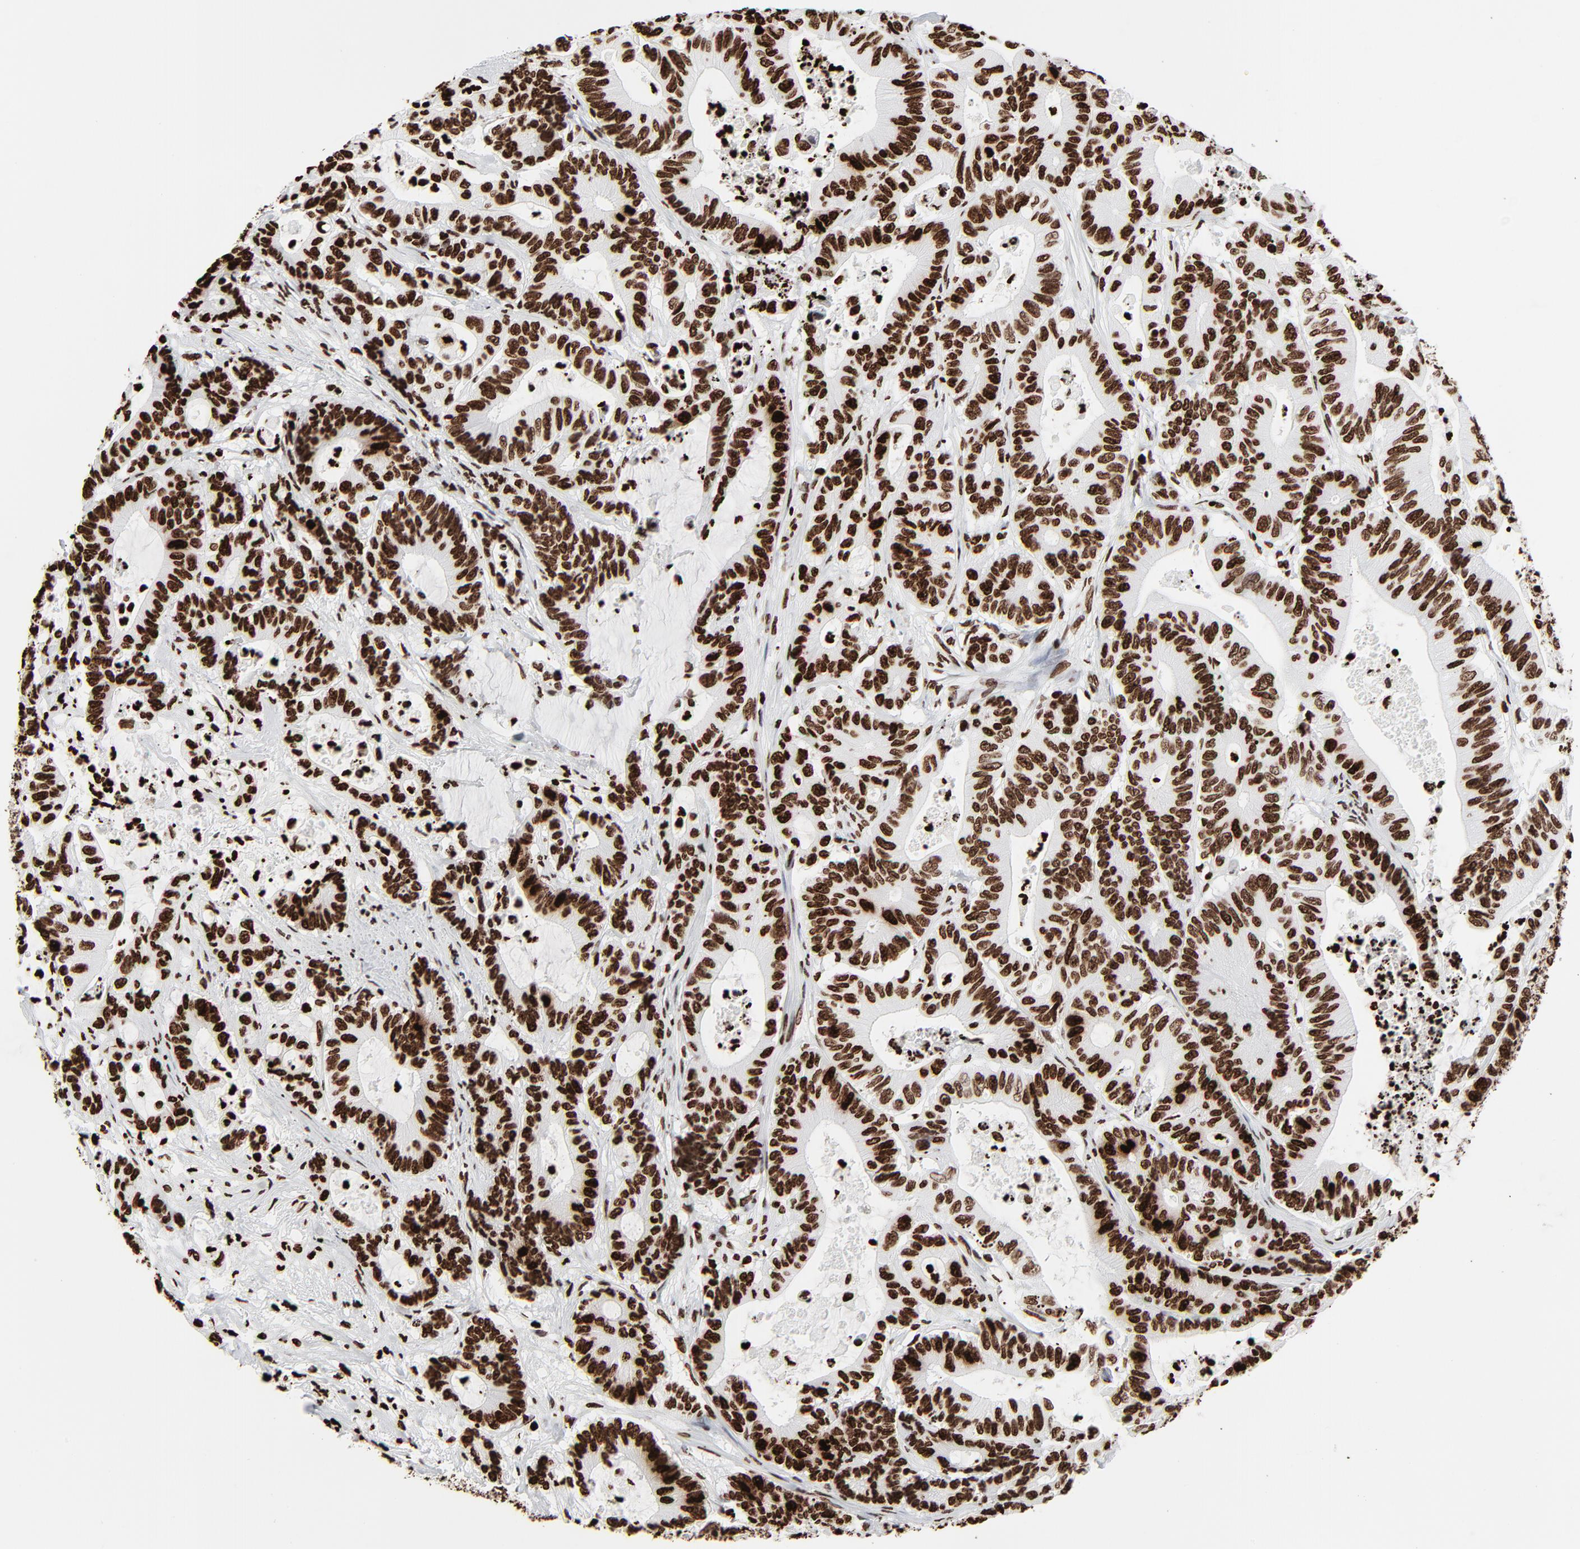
{"staining": {"intensity": "strong", "quantity": ">75%", "location": "nuclear"}, "tissue": "colorectal cancer", "cell_type": "Tumor cells", "image_type": "cancer", "snomed": [{"axis": "morphology", "description": "Adenocarcinoma, NOS"}, {"axis": "topography", "description": "Colon"}], "caption": "This micrograph reveals adenocarcinoma (colorectal) stained with IHC to label a protein in brown. The nuclear of tumor cells show strong positivity for the protein. Nuclei are counter-stained blue.", "gene": "H3-4", "patient": {"sex": "female", "age": 84}}